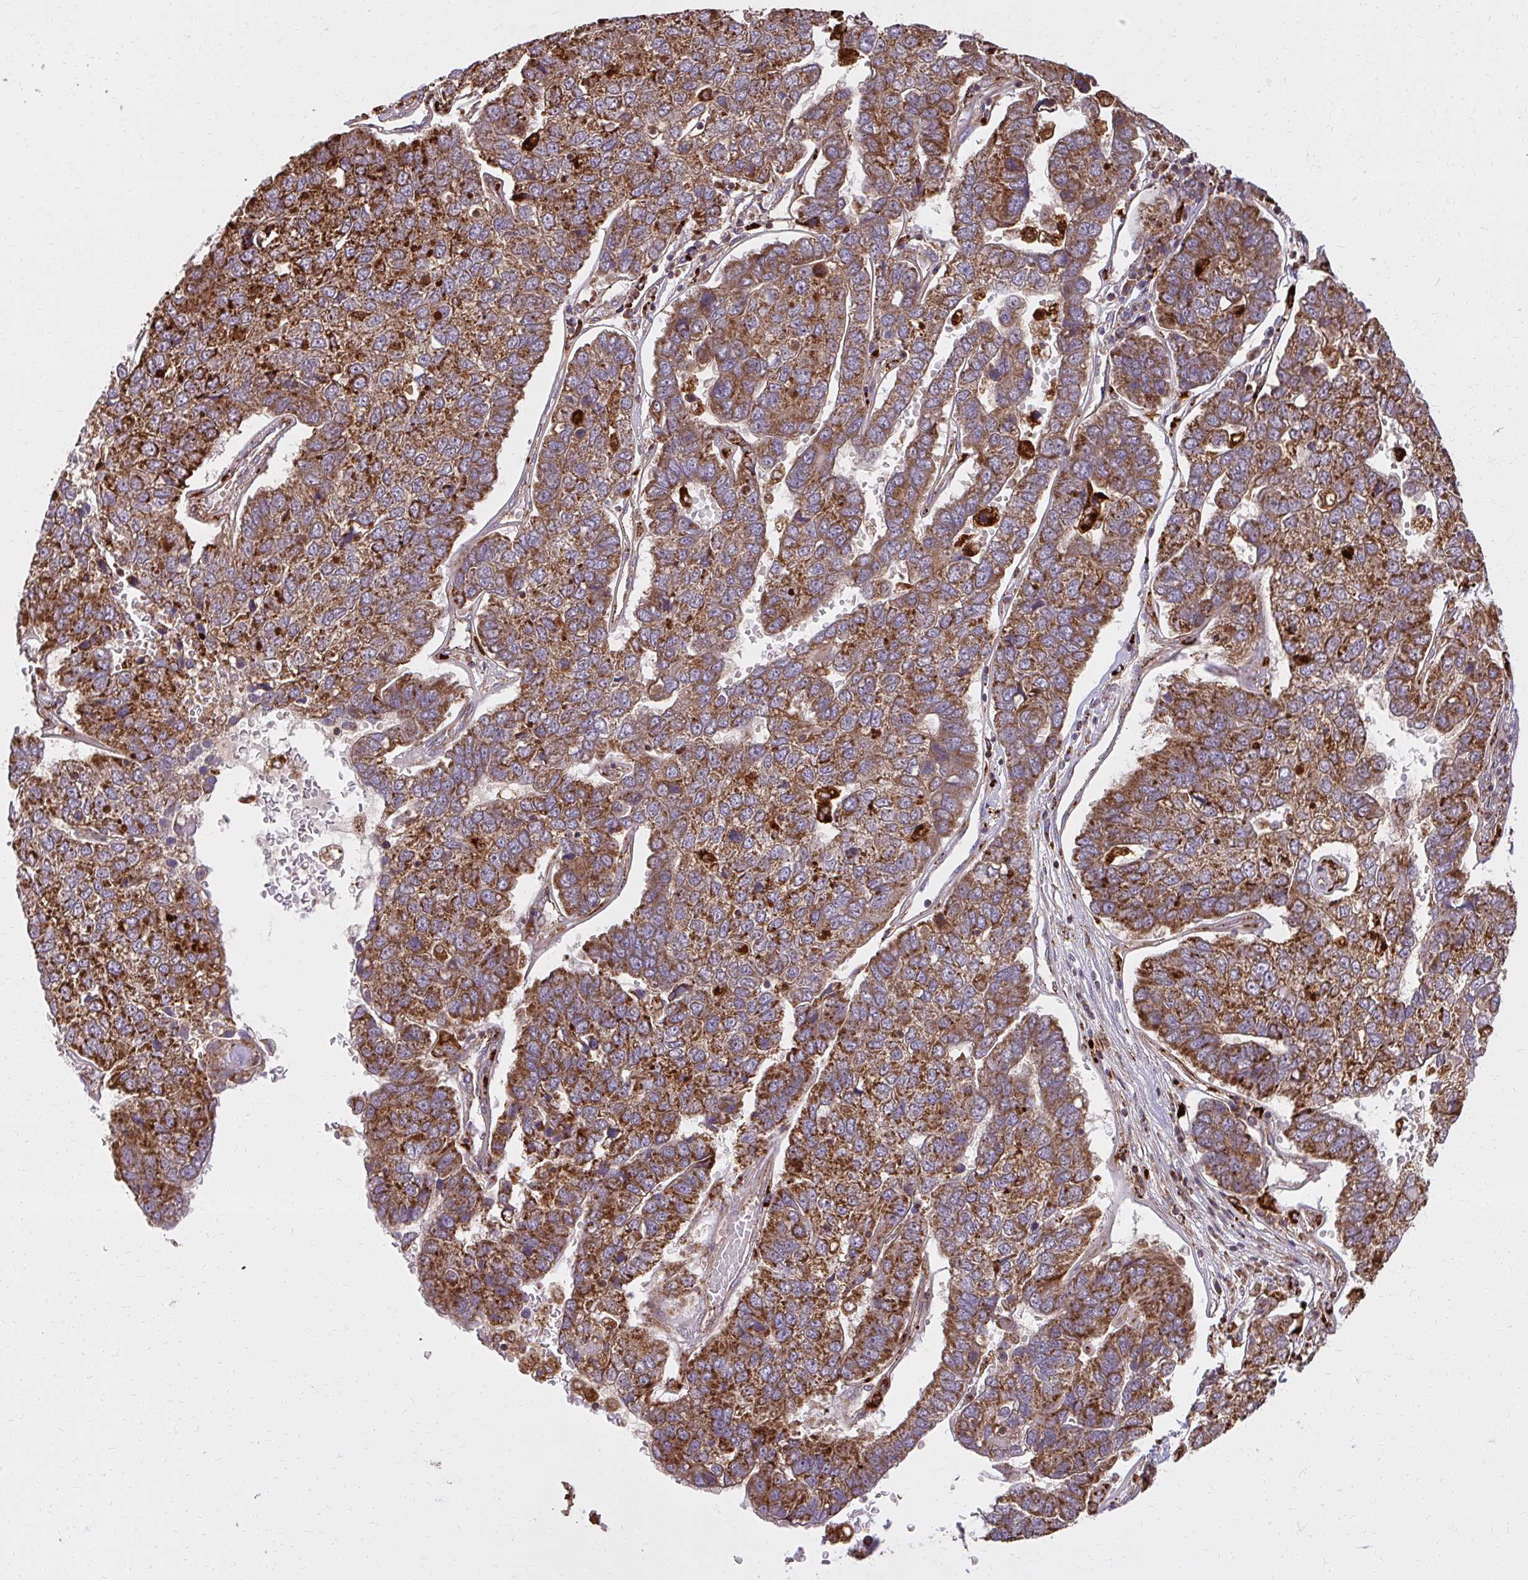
{"staining": {"intensity": "strong", "quantity": ">75%", "location": "cytoplasmic/membranous"}, "tissue": "pancreatic cancer", "cell_type": "Tumor cells", "image_type": "cancer", "snomed": [{"axis": "morphology", "description": "Adenocarcinoma, NOS"}, {"axis": "topography", "description": "Pancreas"}], "caption": "This is a photomicrograph of immunohistochemistry staining of pancreatic cancer (adenocarcinoma), which shows strong expression in the cytoplasmic/membranous of tumor cells.", "gene": "GNS", "patient": {"sex": "female", "age": 61}}